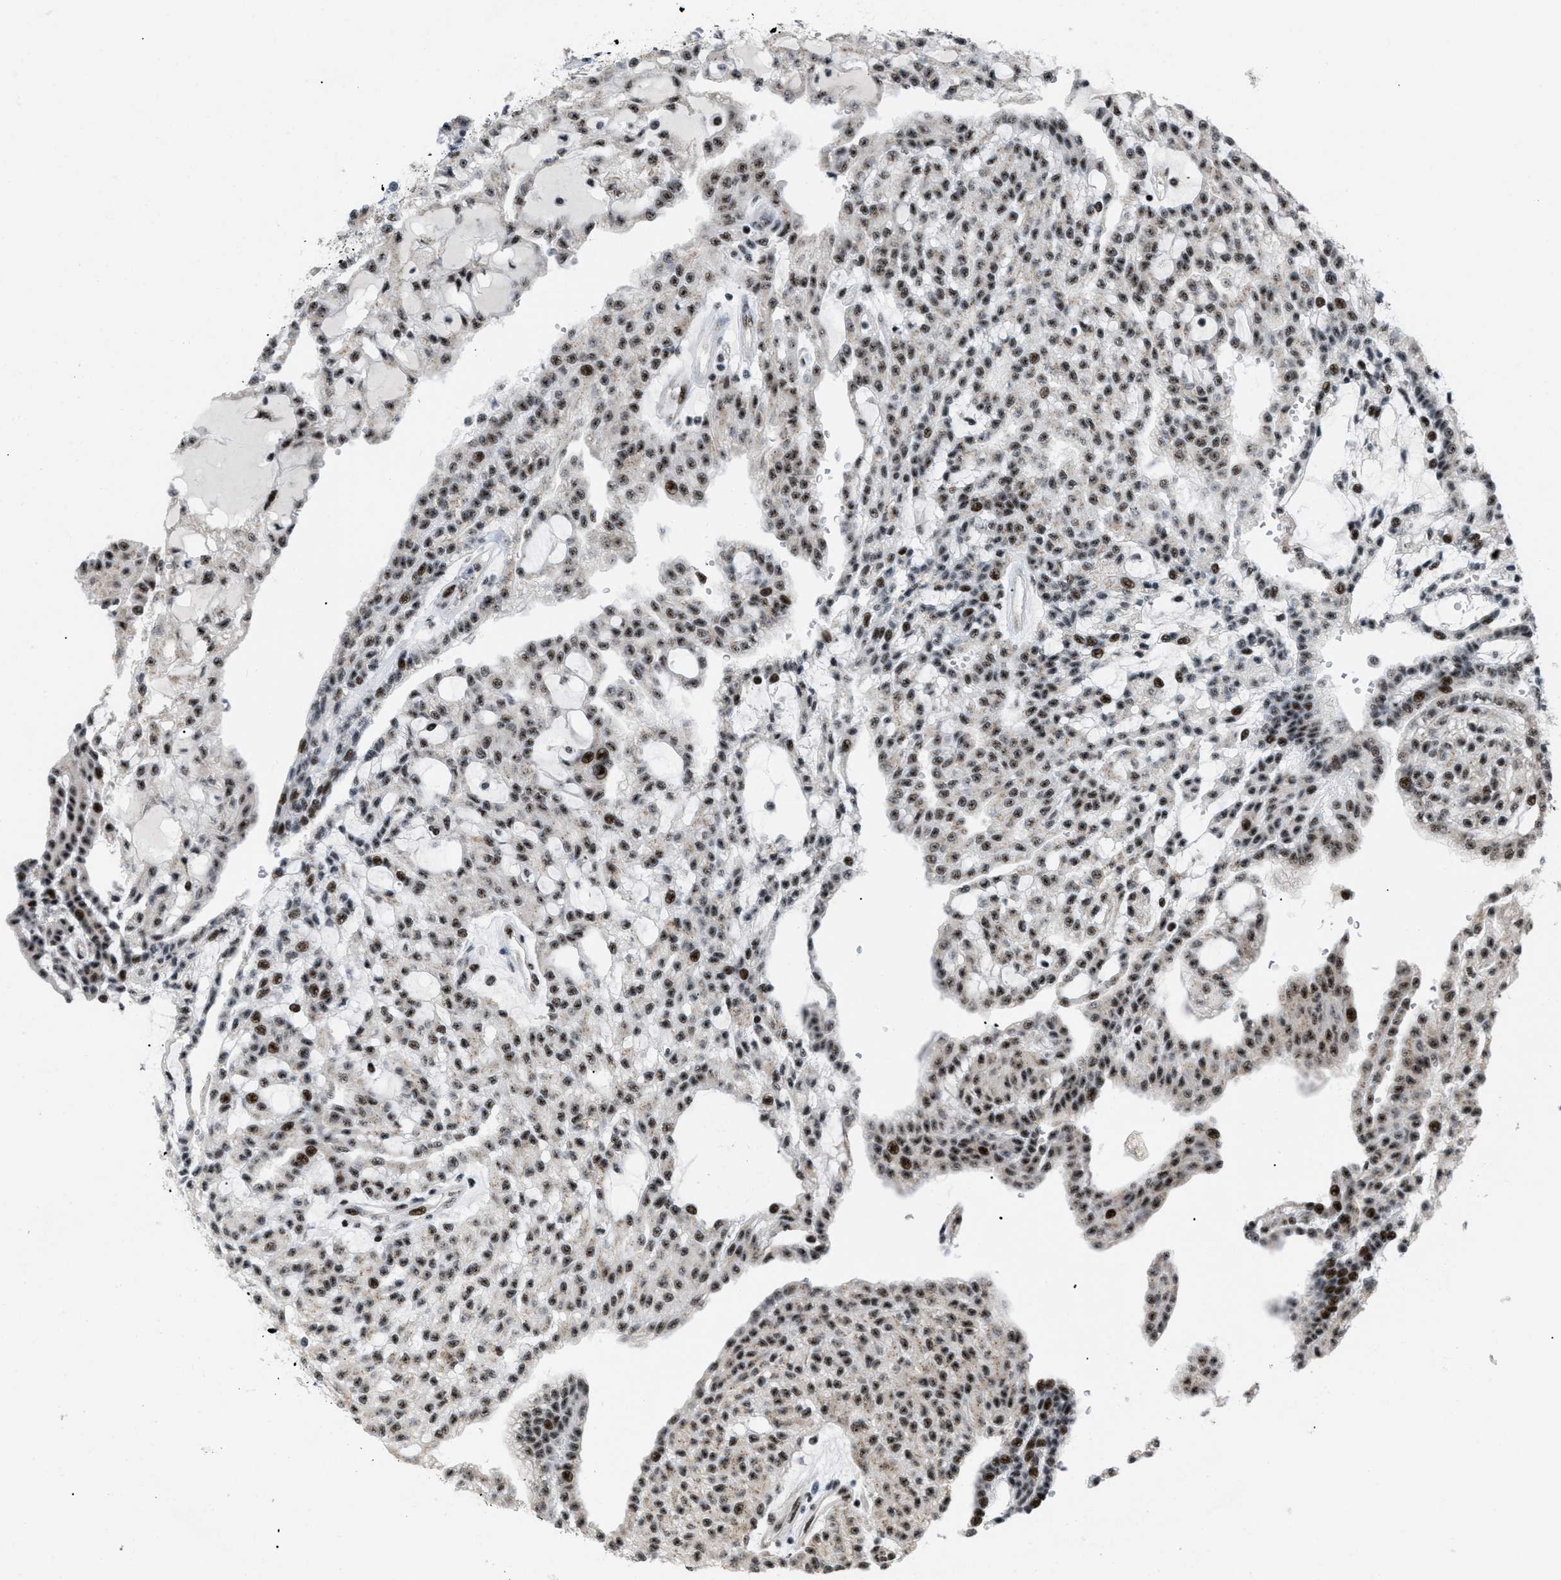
{"staining": {"intensity": "strong", "quantity": ">75%", "location": "nuclear"}, "tissue": "renal cancer", "cell_type": "Tumor cells", "image_type": "cancer", "snomed": [{"axis": "morphology", "description": "Adenocarcinoma, NOS"}, {"axis": "topography", "description": "Kidney"}], "caption": "Strong nuclear protein expression is present in about >75% of tumor cells in renal adenocarcinoma. Immunohistochemistry (ihc) stains the protein of interest in brown and the nuclei are stained blue.", "gene": "CDR2", "patient": {"sex": "male", "age": 63}}